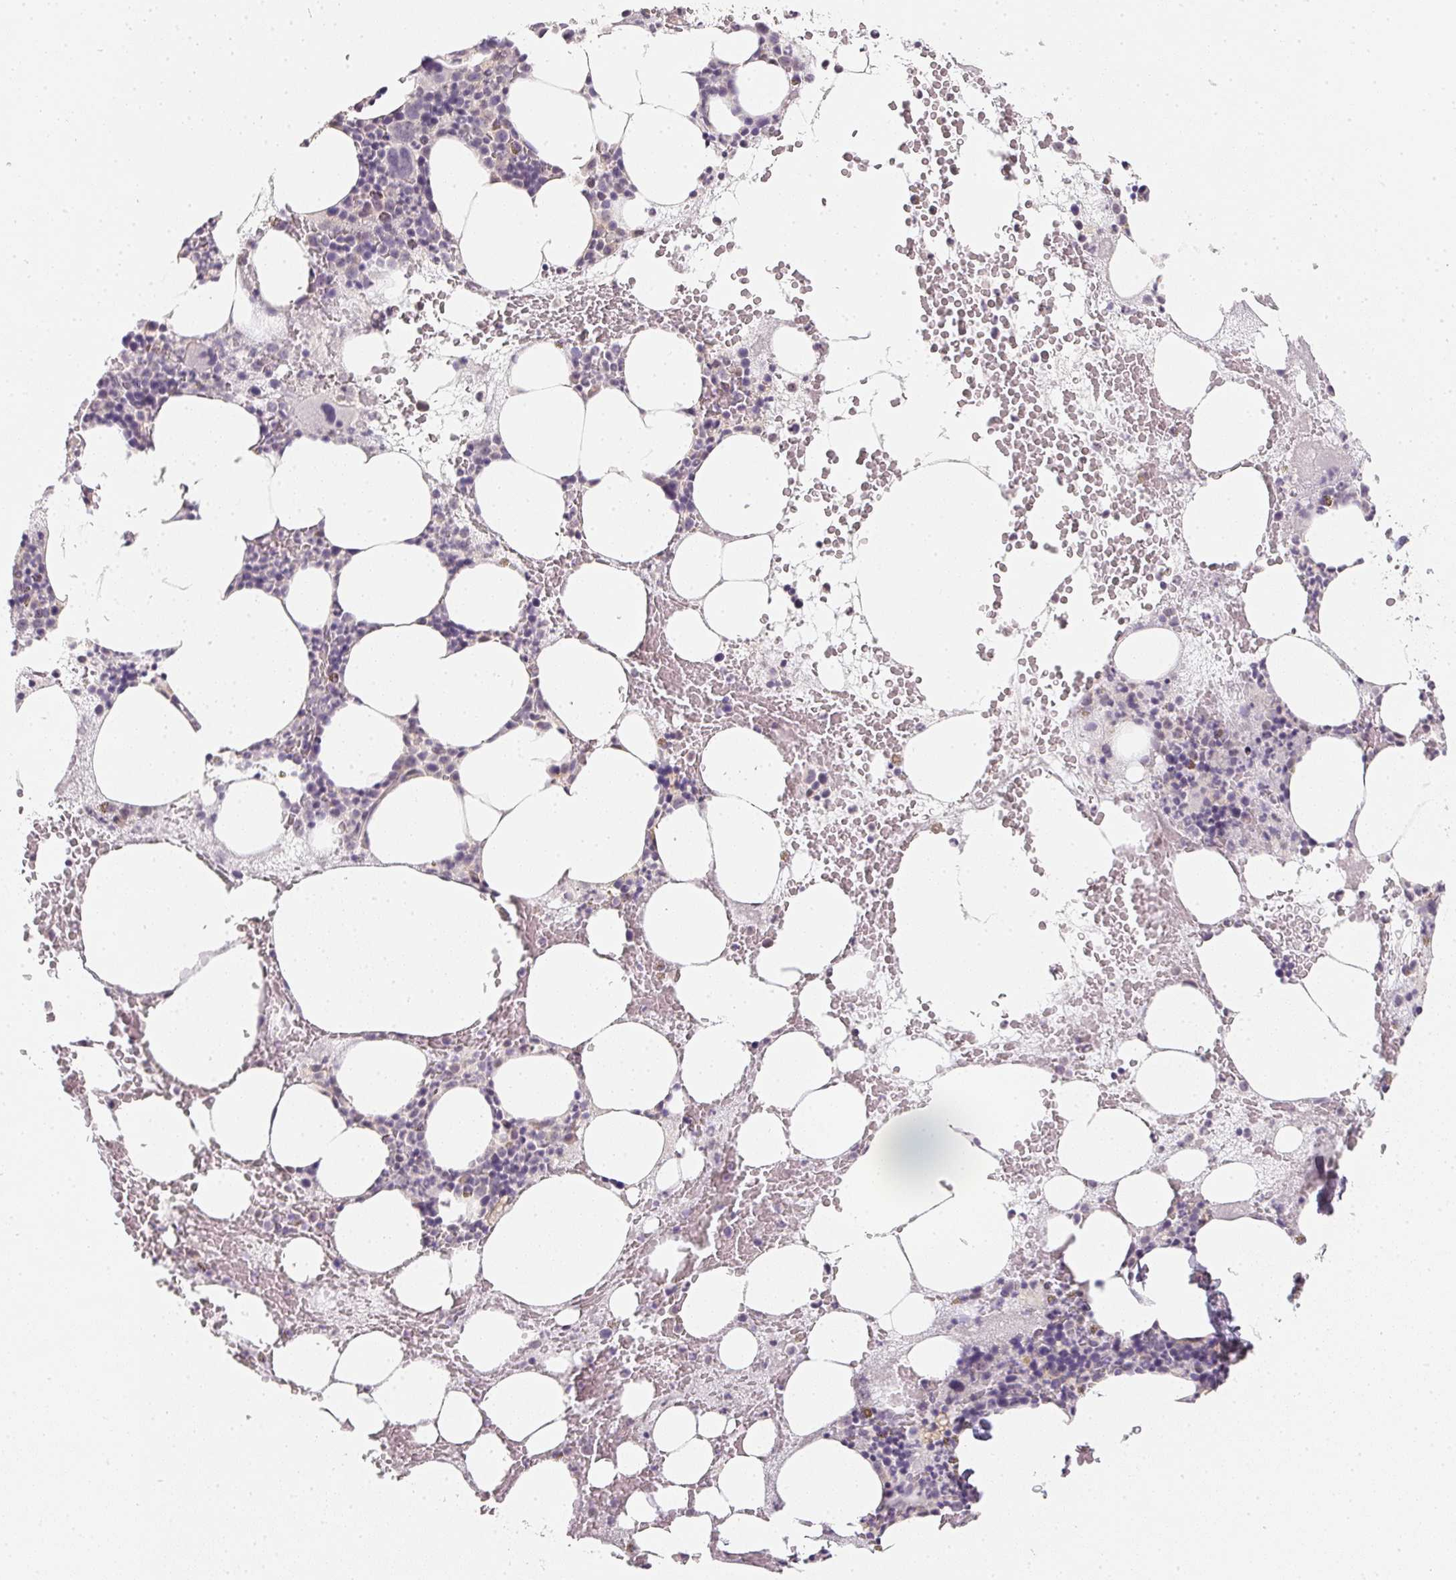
{"staining": {"intensity": "negative", "quantity": "none", "location": "none"}, "tissue": "bone marrow", "cell_type": "Hematopoietic cells", "image_type": "normal", "snomed": [{"axis": "morphology", "description": "Normal tissue, NOS"}, {"axis": "topography", "description": "Bone marrow"}], "caption": "Bone marrow was stained to show a protein in brown. There is no significant positivity in hematopoietic cells.", "gene": "SOAT1", "patient": {"sex": "male", "age": 89}}